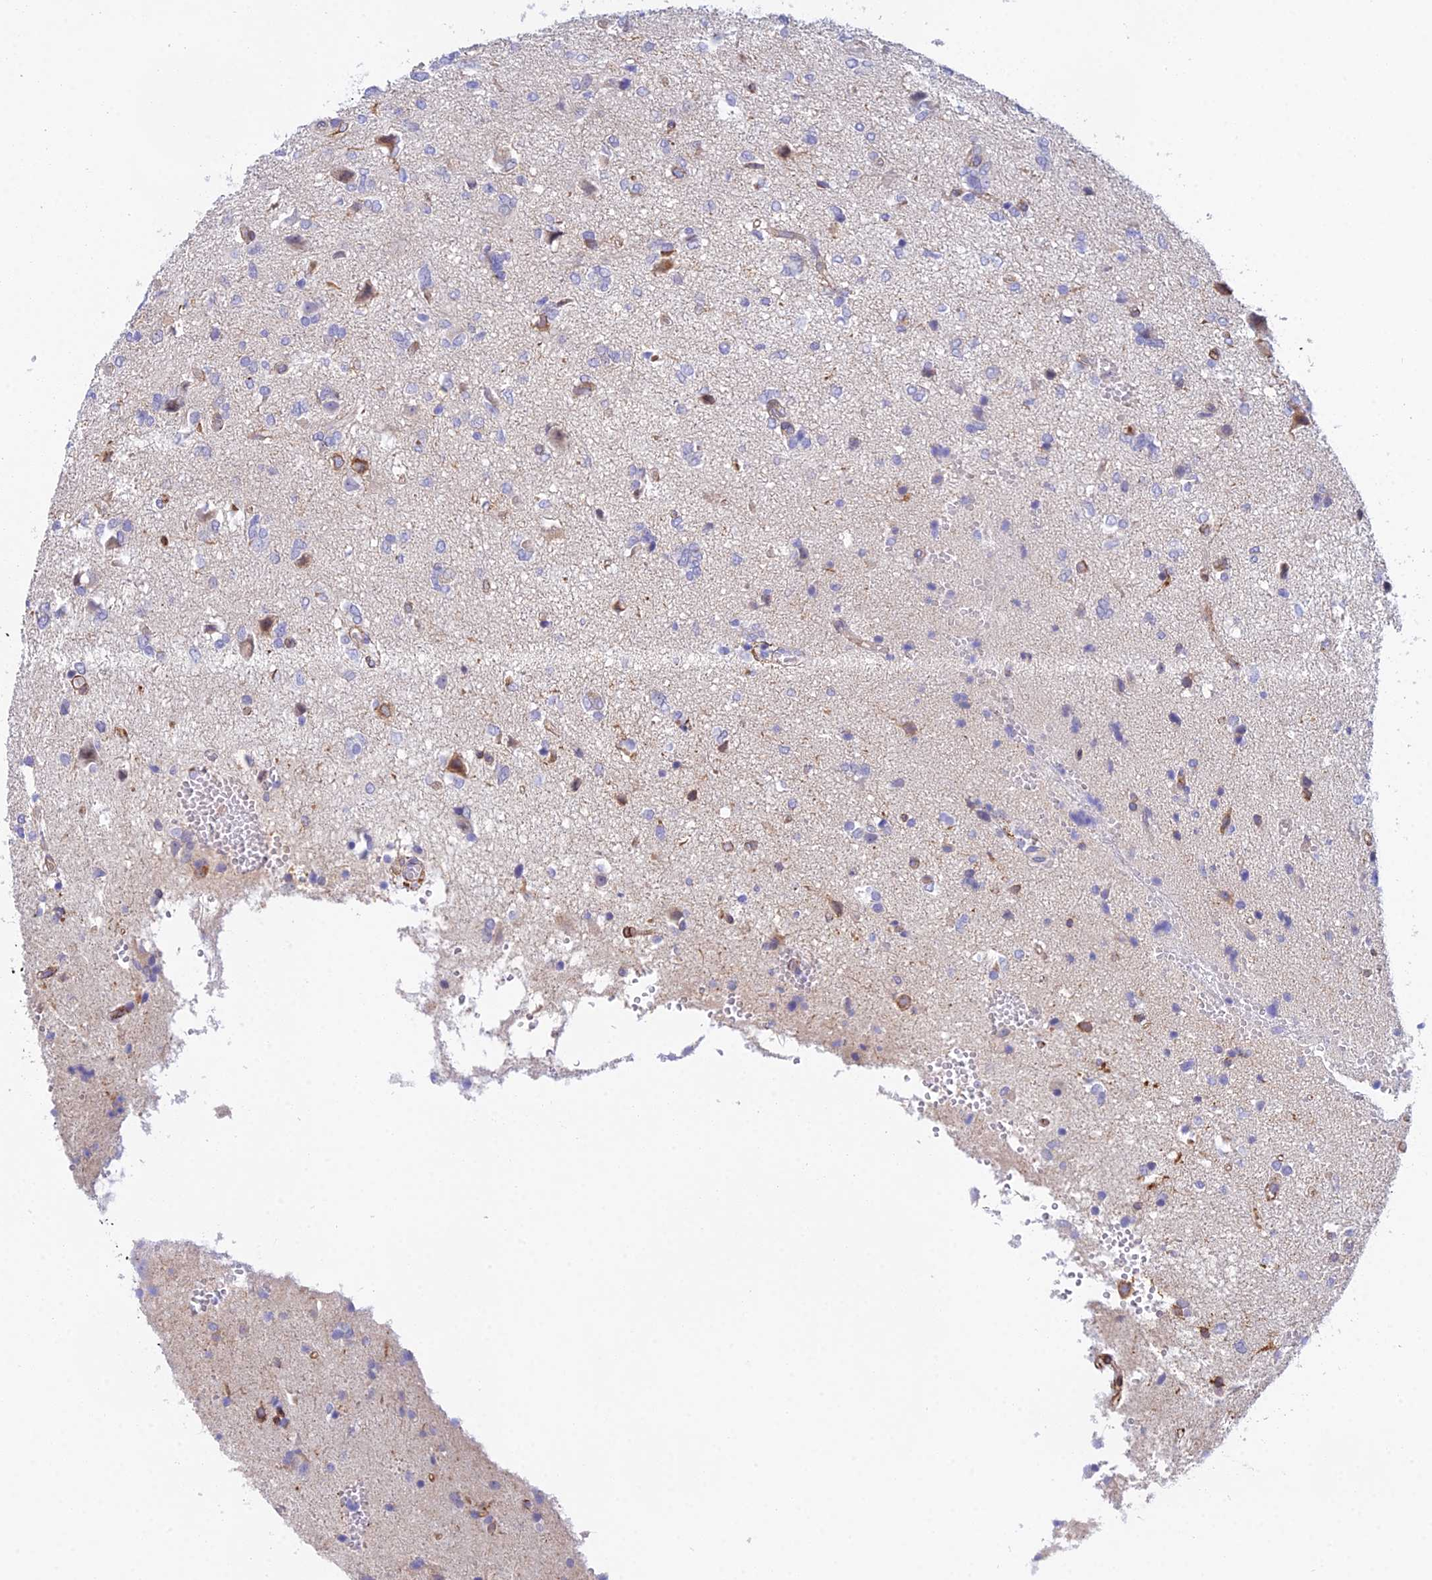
{"staining": {"intensity": "negative", "quantity": "none", "location": "none"}, "tissue": "glioma", "cell_type": "Tumor cells", "image_type": "cancer", "snomed": [{"axis": "morphology", "description": "Glioma, malignant, High grade"}, {"axis": "topography", "description": "Brain"}], "caption": "Malignant glioma (high-grade) was stained to show a protein in brown. There is no significant expression in tumor cells.", "gene": "MXRA7", "patient": {"sex": "female", "age": 59}}